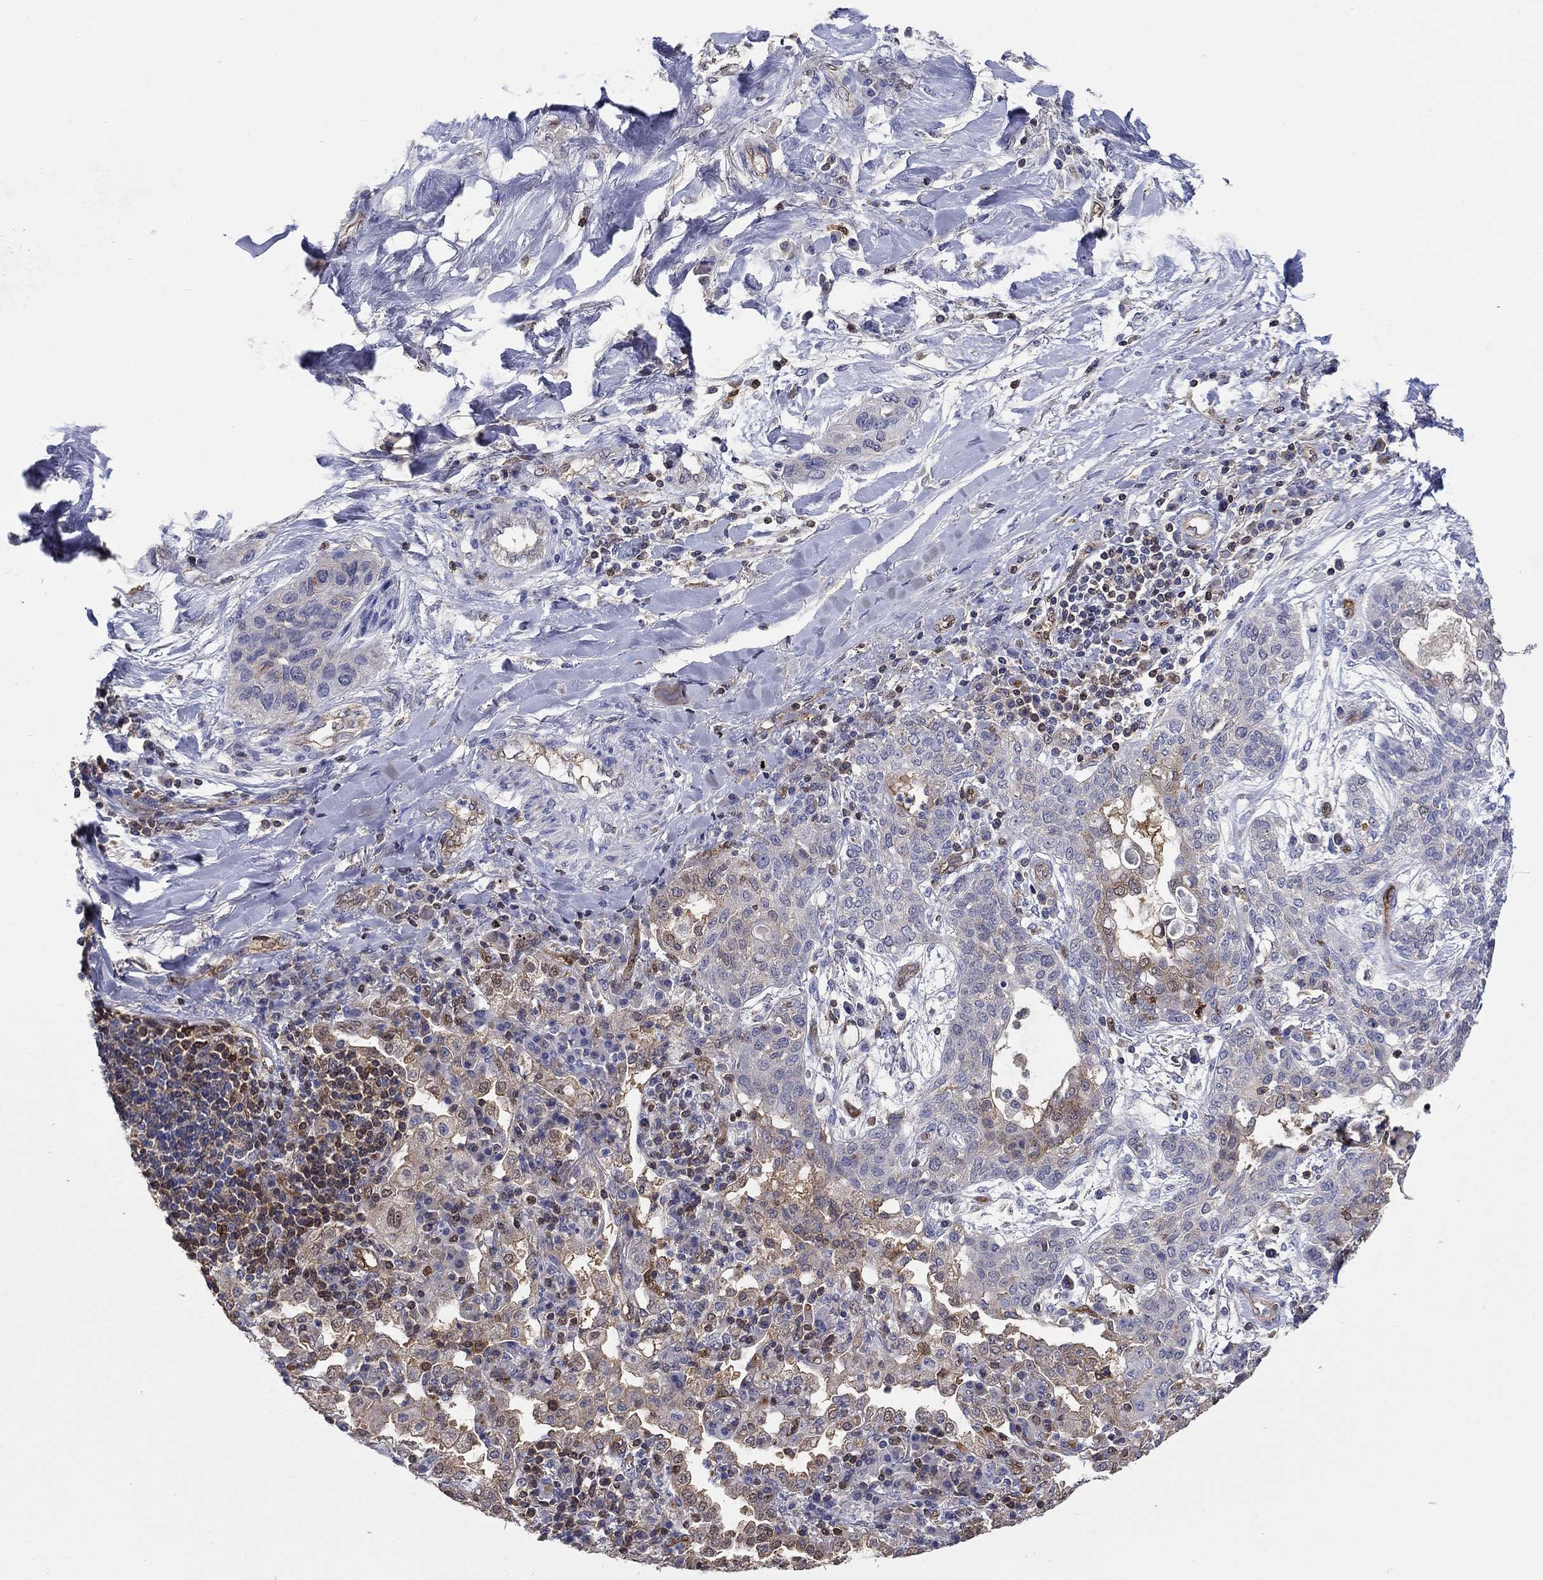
{"staining": {"intensity": "weak", "quantity": "<25%", "location": "cytoplasmic/membranous"}, "tissue": "lung cancer", "cell_type": "Tumor cells", "image_type": "cancer", "snomed": [{"axis": "morphology", "description": "Squamous cell carcinoma, NOS"}, {"axis": "topography", "description": "Lung"}], "caption": "A high-resolution histopathology image shows immunohistochemistry staining of lung squamous cell carcinoma, which shows no significant positivity in tumor cells.", "gene": "AGFG2", "patient": {"sex": "female", "age": 70}}